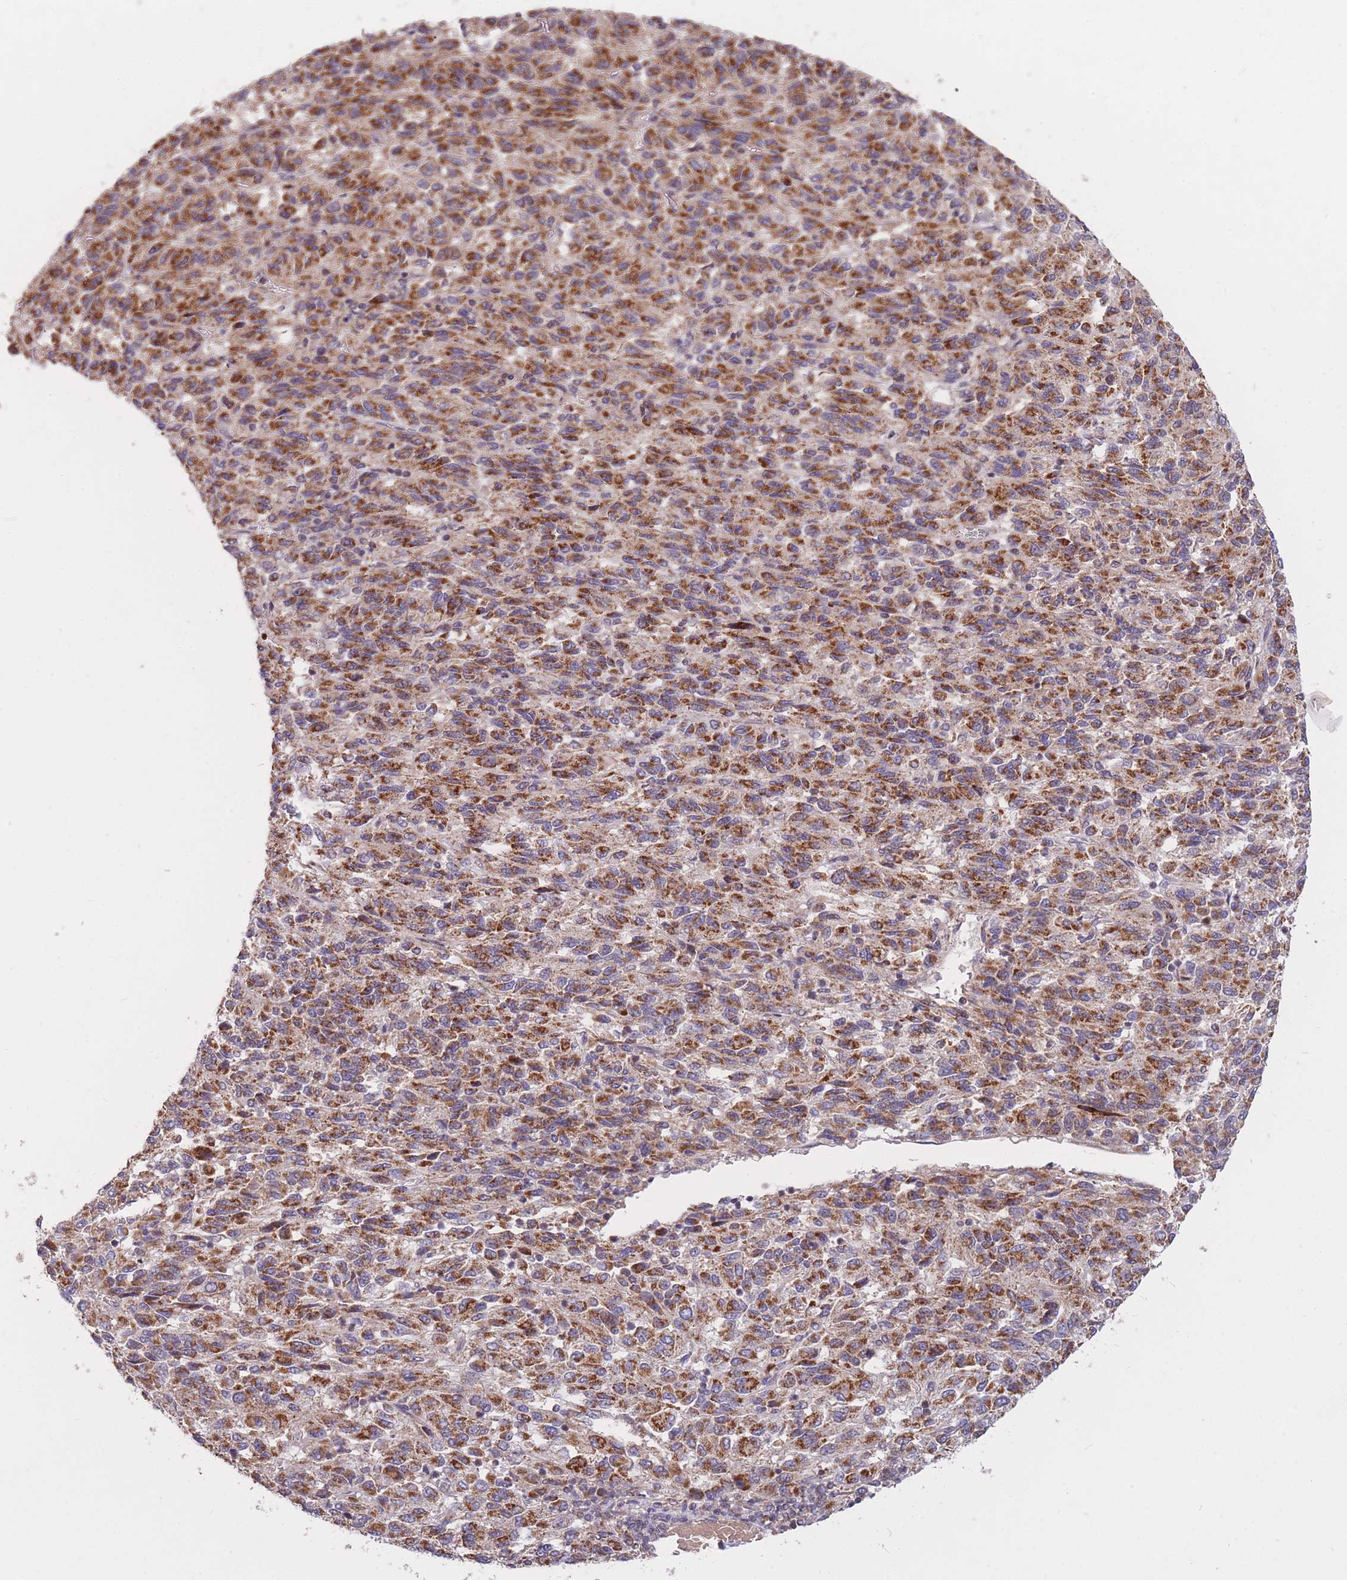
{"staining": {"intensity": "strong", "quantity": ">75%", "location": "cytoplasmic/membranous"}, "tissue": "melanoma", "cell_type": "Tumor cells", "image_type": "cancer", "snomed": [{"axis": "morphology", "description": "Malignant melanoma, Metastatic site"}, {"axis": "topography", "description": "Lung"}], "caption": "Human malignant melanoma (metastatic site) stained with a protein marker exhibits strong staining in tumor cells.", "gene": "PTPMT1", "patient": {"sex": "male", "age": 64}}